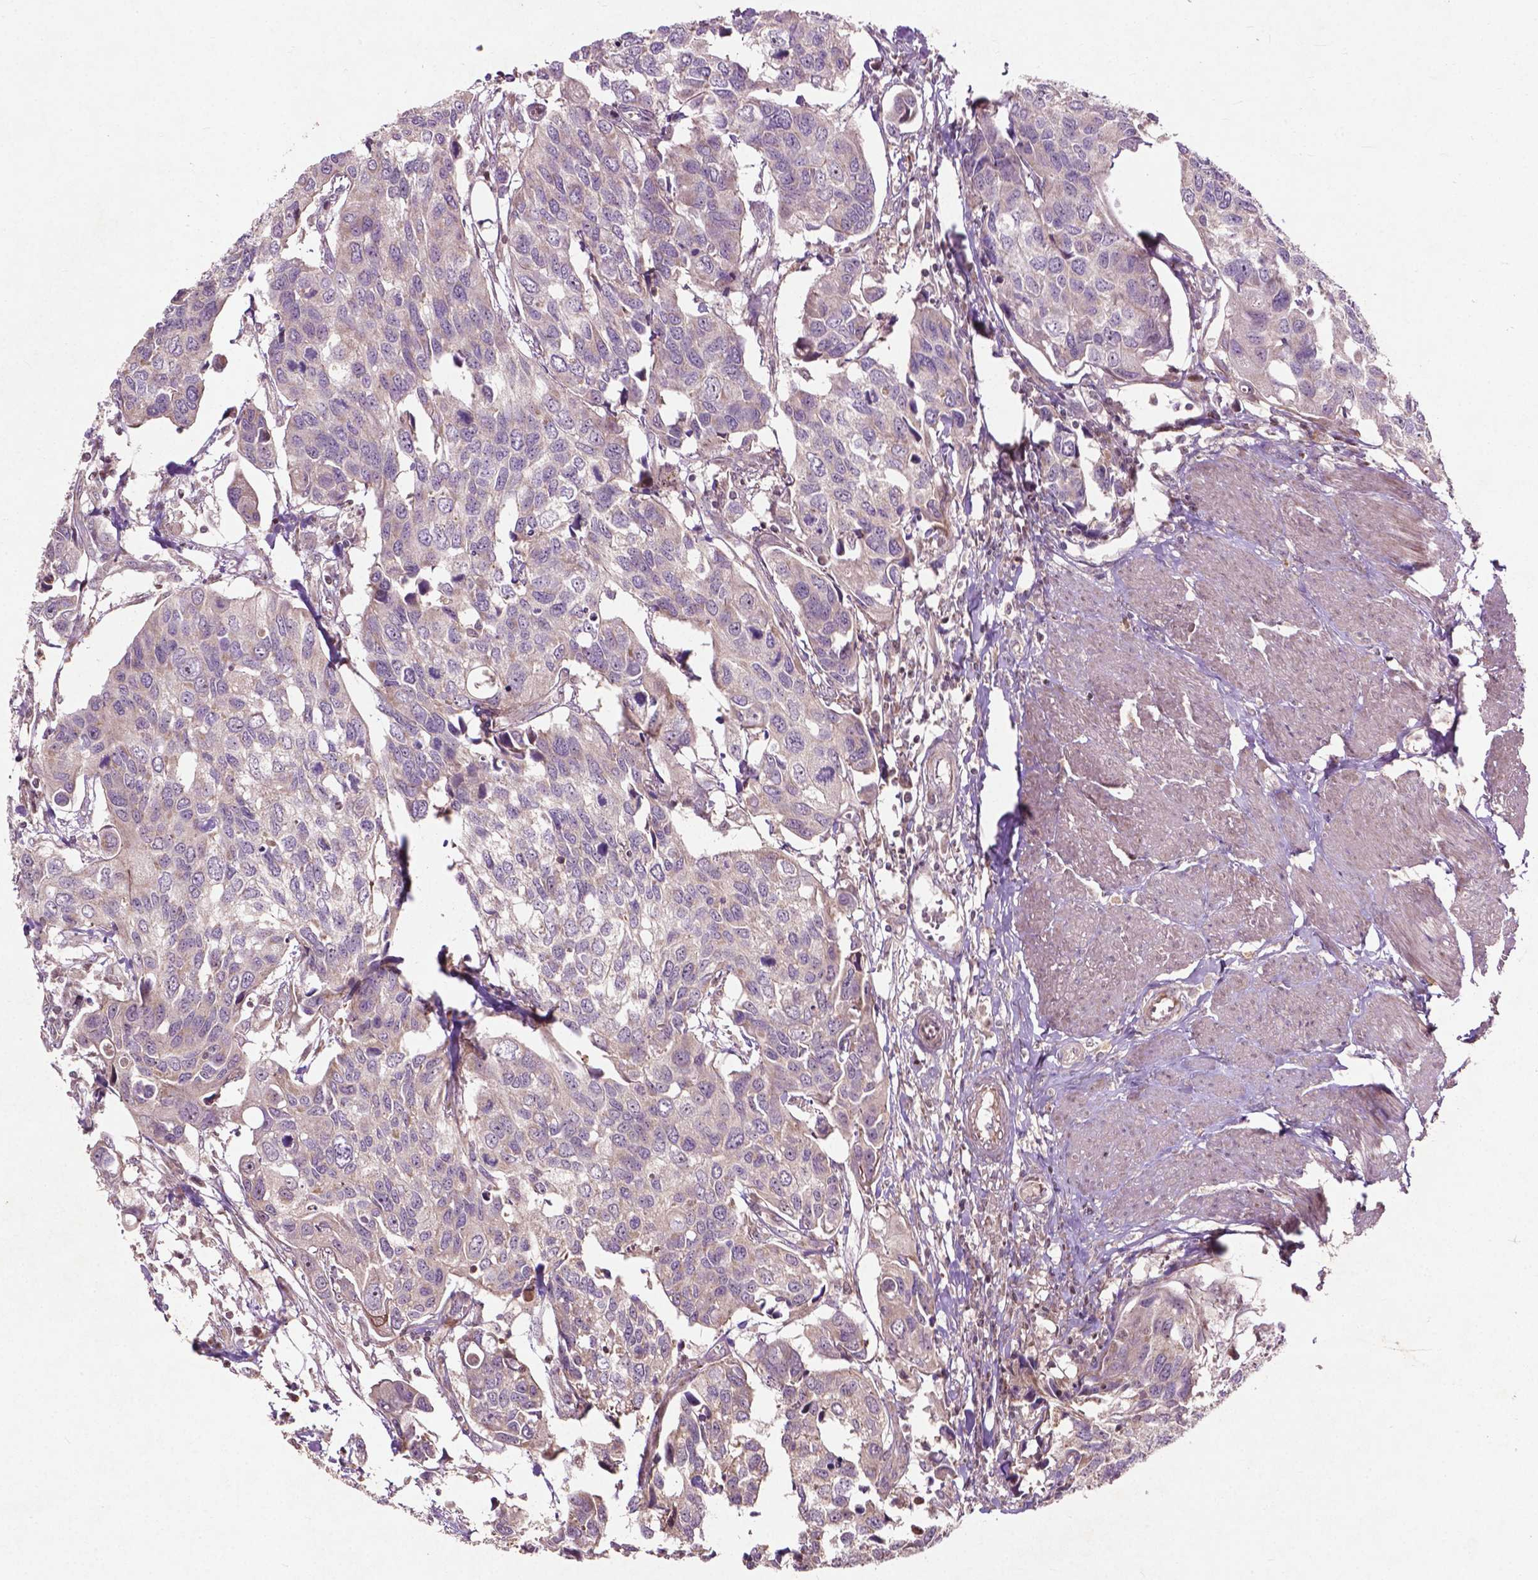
{"staining": {"intensity": "weak", "quantity": "<25%", "location": "cytoplasmic/membranous"}, "tissue": "urothelial cancer", "cell_type": "Tumor cells", "image_type": "cancer", "snomed": [{"axis": "morphology", "description": "Urothelial carcinoma, High grade"}, {"axis": "topography", "description": "Urinary bladder"}], "caption": "Immunohistochemistry histopathology image of human urothelial cancer stained for a protein (brown), which exhibits no expression in tumor cells.", "gene": "B3GALNT2", "patient": {"sex": "male", "age": 60}}